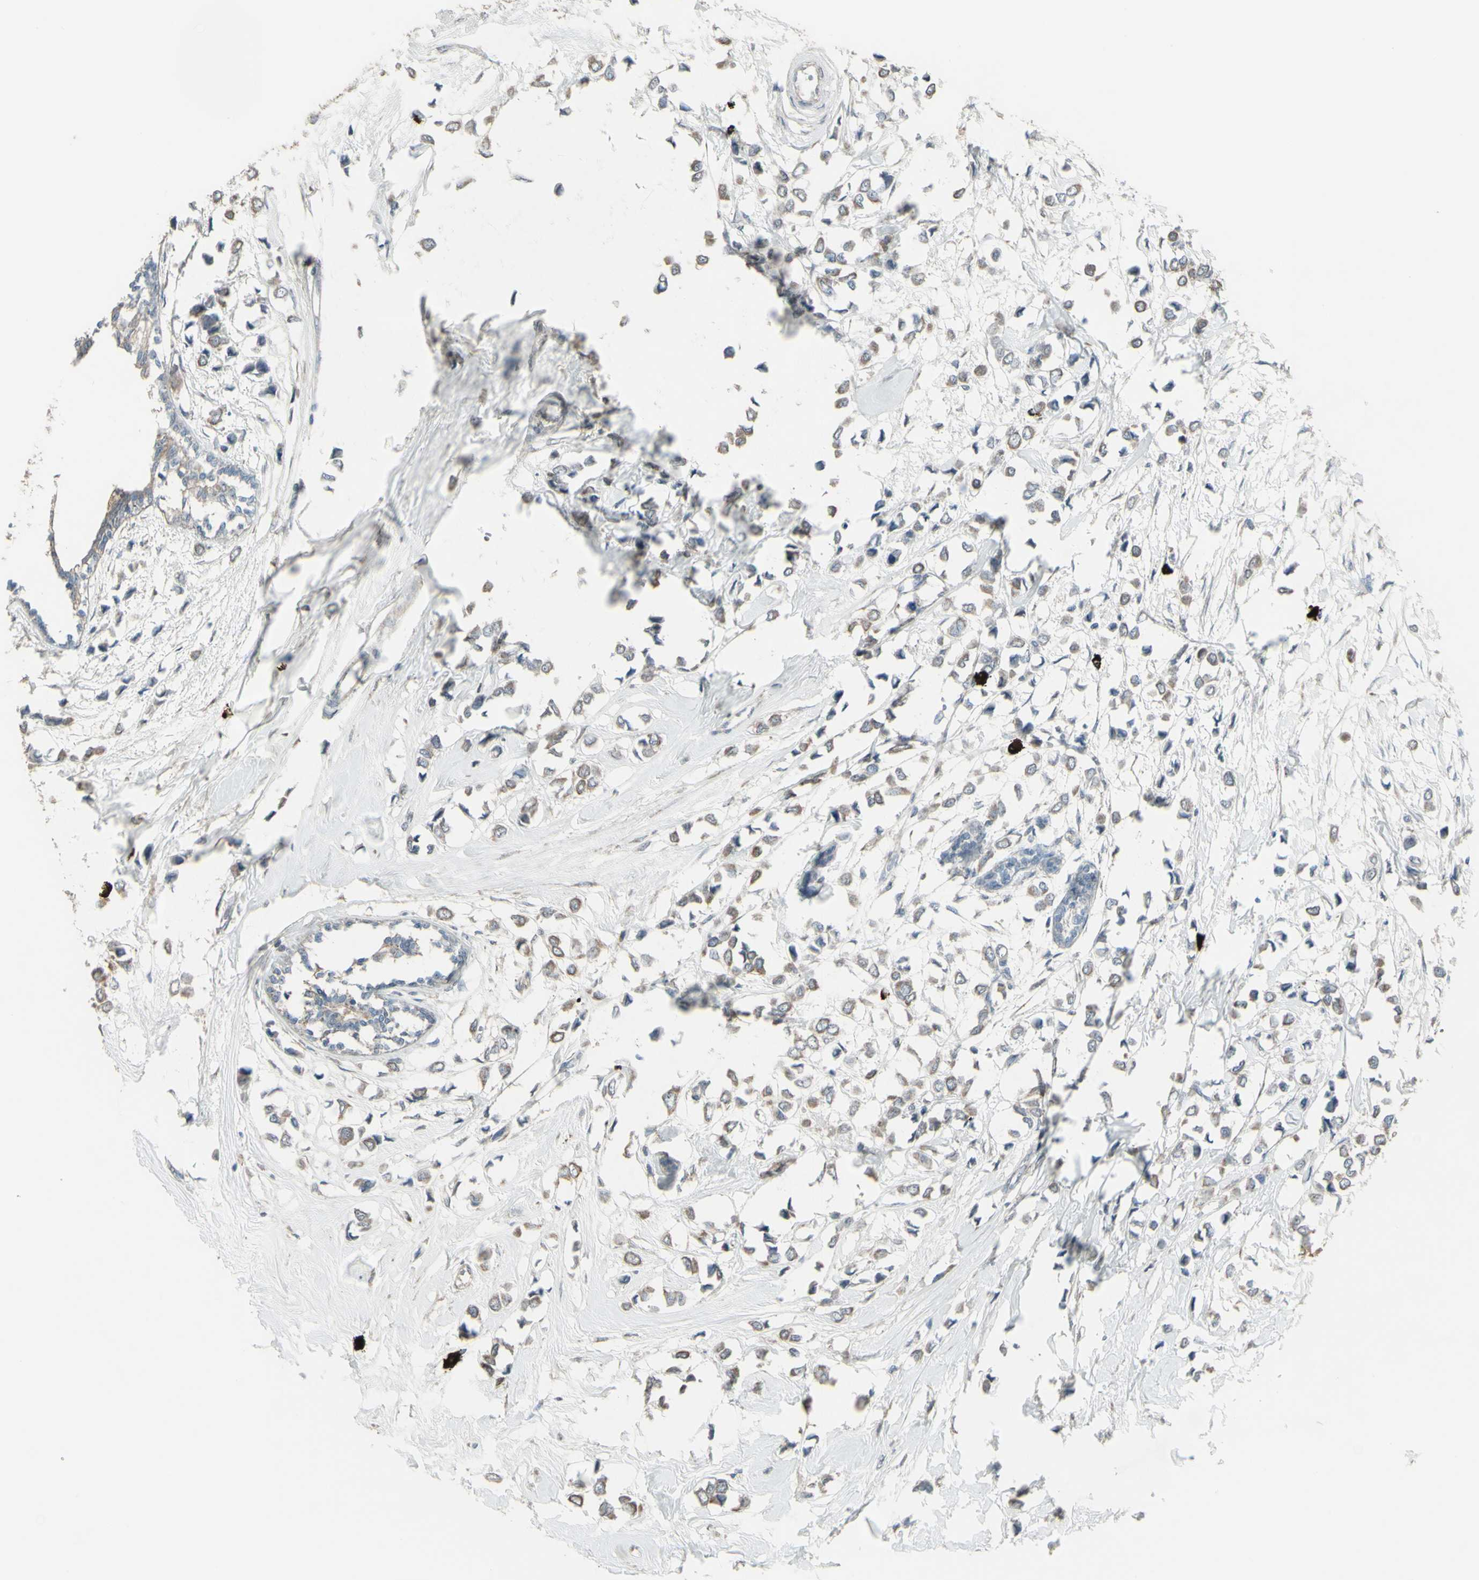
{"staining": {"intensity": "moderate", "quantity": ">75%", "location": "cytoplasmic/membranous"}, "tissue": "breast cancer", "cell_type": "Tumor cells", "image_type": "cancer", "snomed": [{"axis": "morphology", "description": "Lobular carcinoma"}, {"axis": "topography", "description": "Breast"}], "caption": "Lobular carcinoma (breast) was stained to show a protein in brown. There is medium levels of moderate cytoplasmic/membranous staining in approximately >75% of tumor cells. Nuclei are stained in blue.", "gene": "GRAMD1B", "patient": {"sex": "female", "age": 51}}